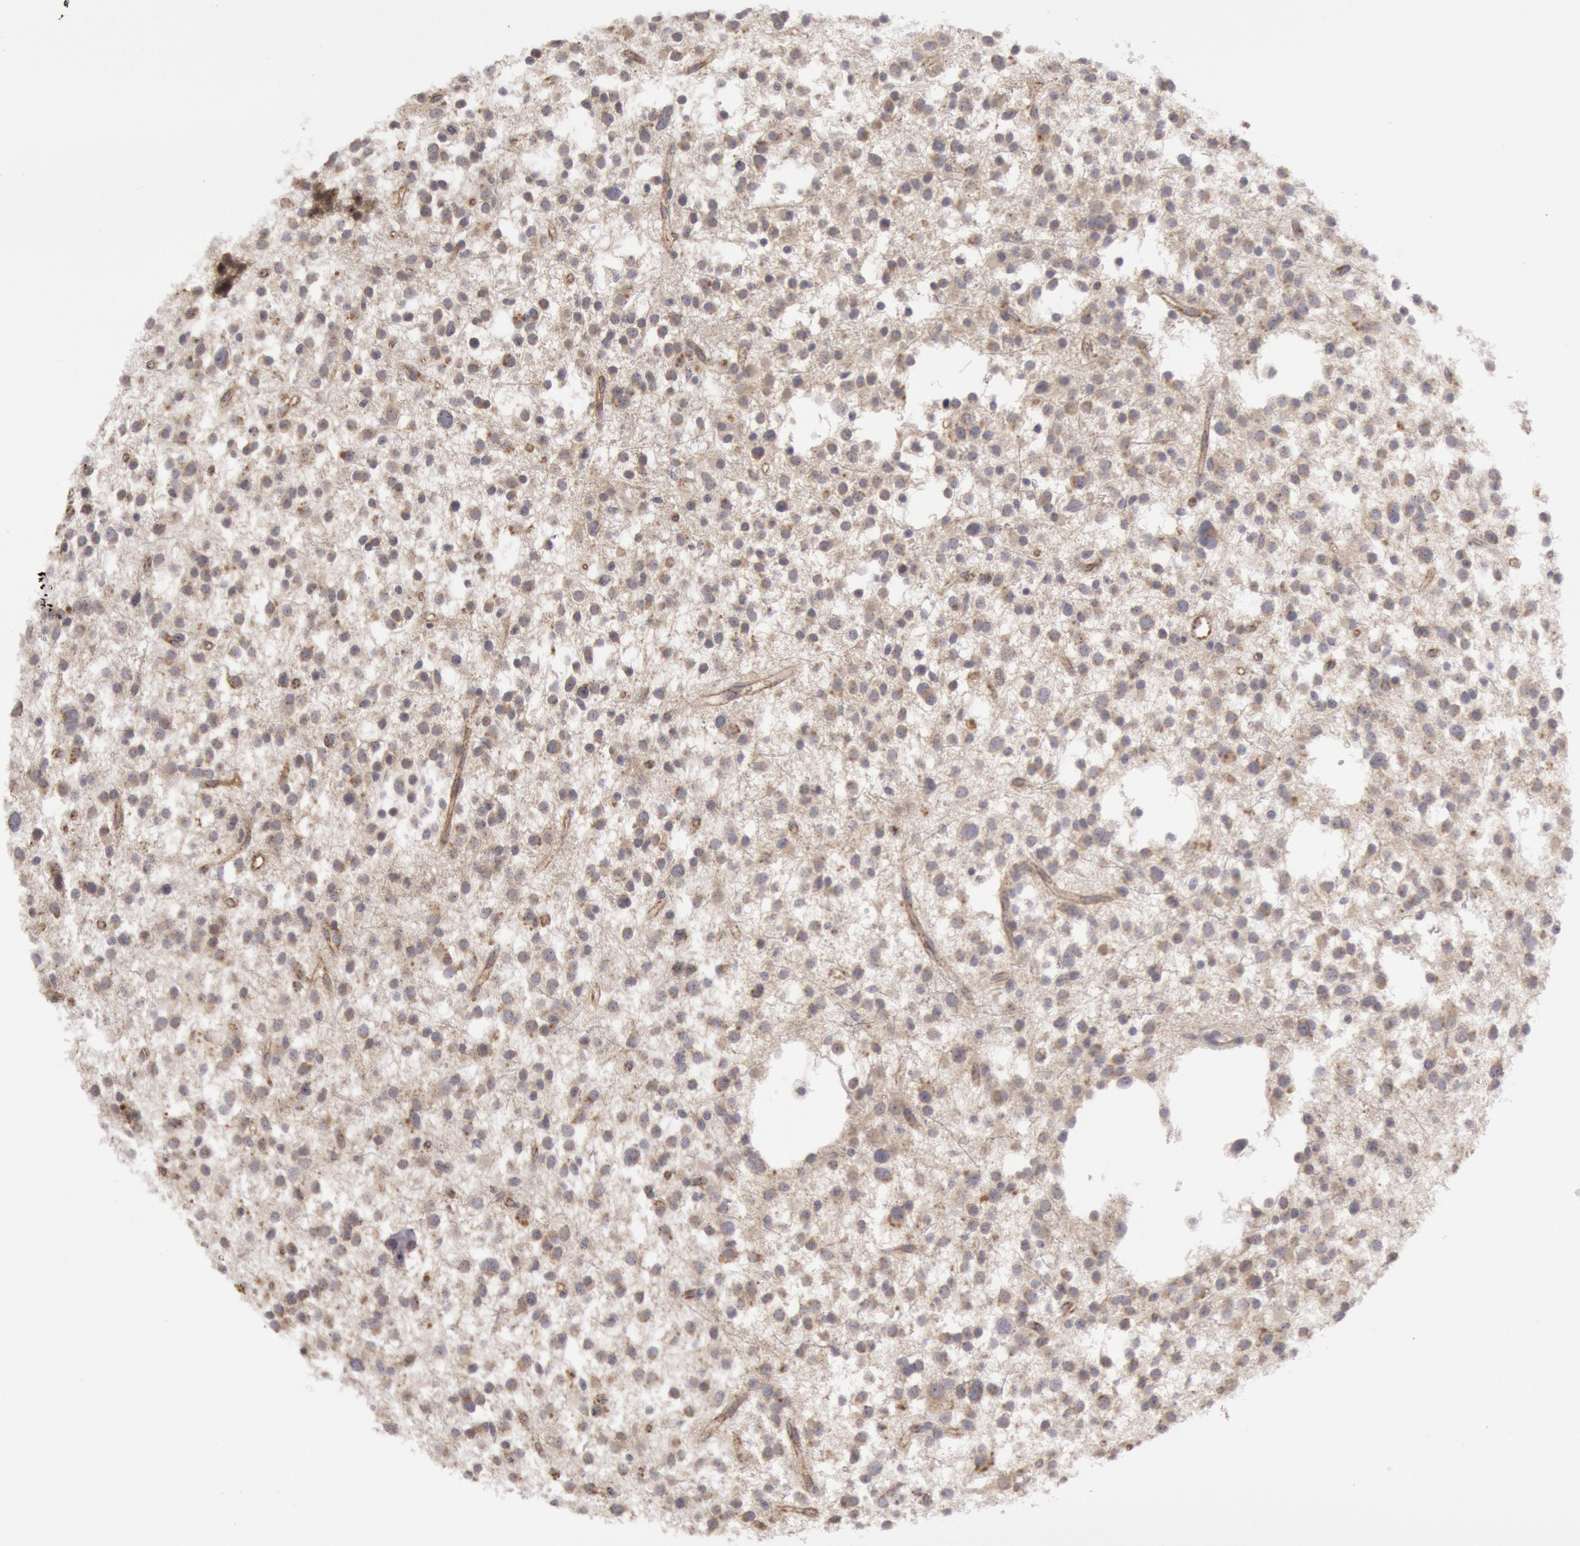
{"staining": {"intensity": "weak", "quantity": ">75%", "location": "cytoplasmic/membranous"}, "tissue": "glioma", "cell_type": "Tumor cells", "image_type": "cancer", "snomed": [{"axis": "morphology", "description": "Glioma, malignant, Low grade"}, {"axis": "topography", "description": "Brain"}], "caption": "A micrograph of human malignant glioma (low-grade) stained for a protein shows weak cytoplasmic/membranous brown staining in tumor cells. The protein of interest is shown in brown color, while the nuclei are stained blue.", "gene": "JOSD1", "patient": {"sex": "female", "age": 36}}